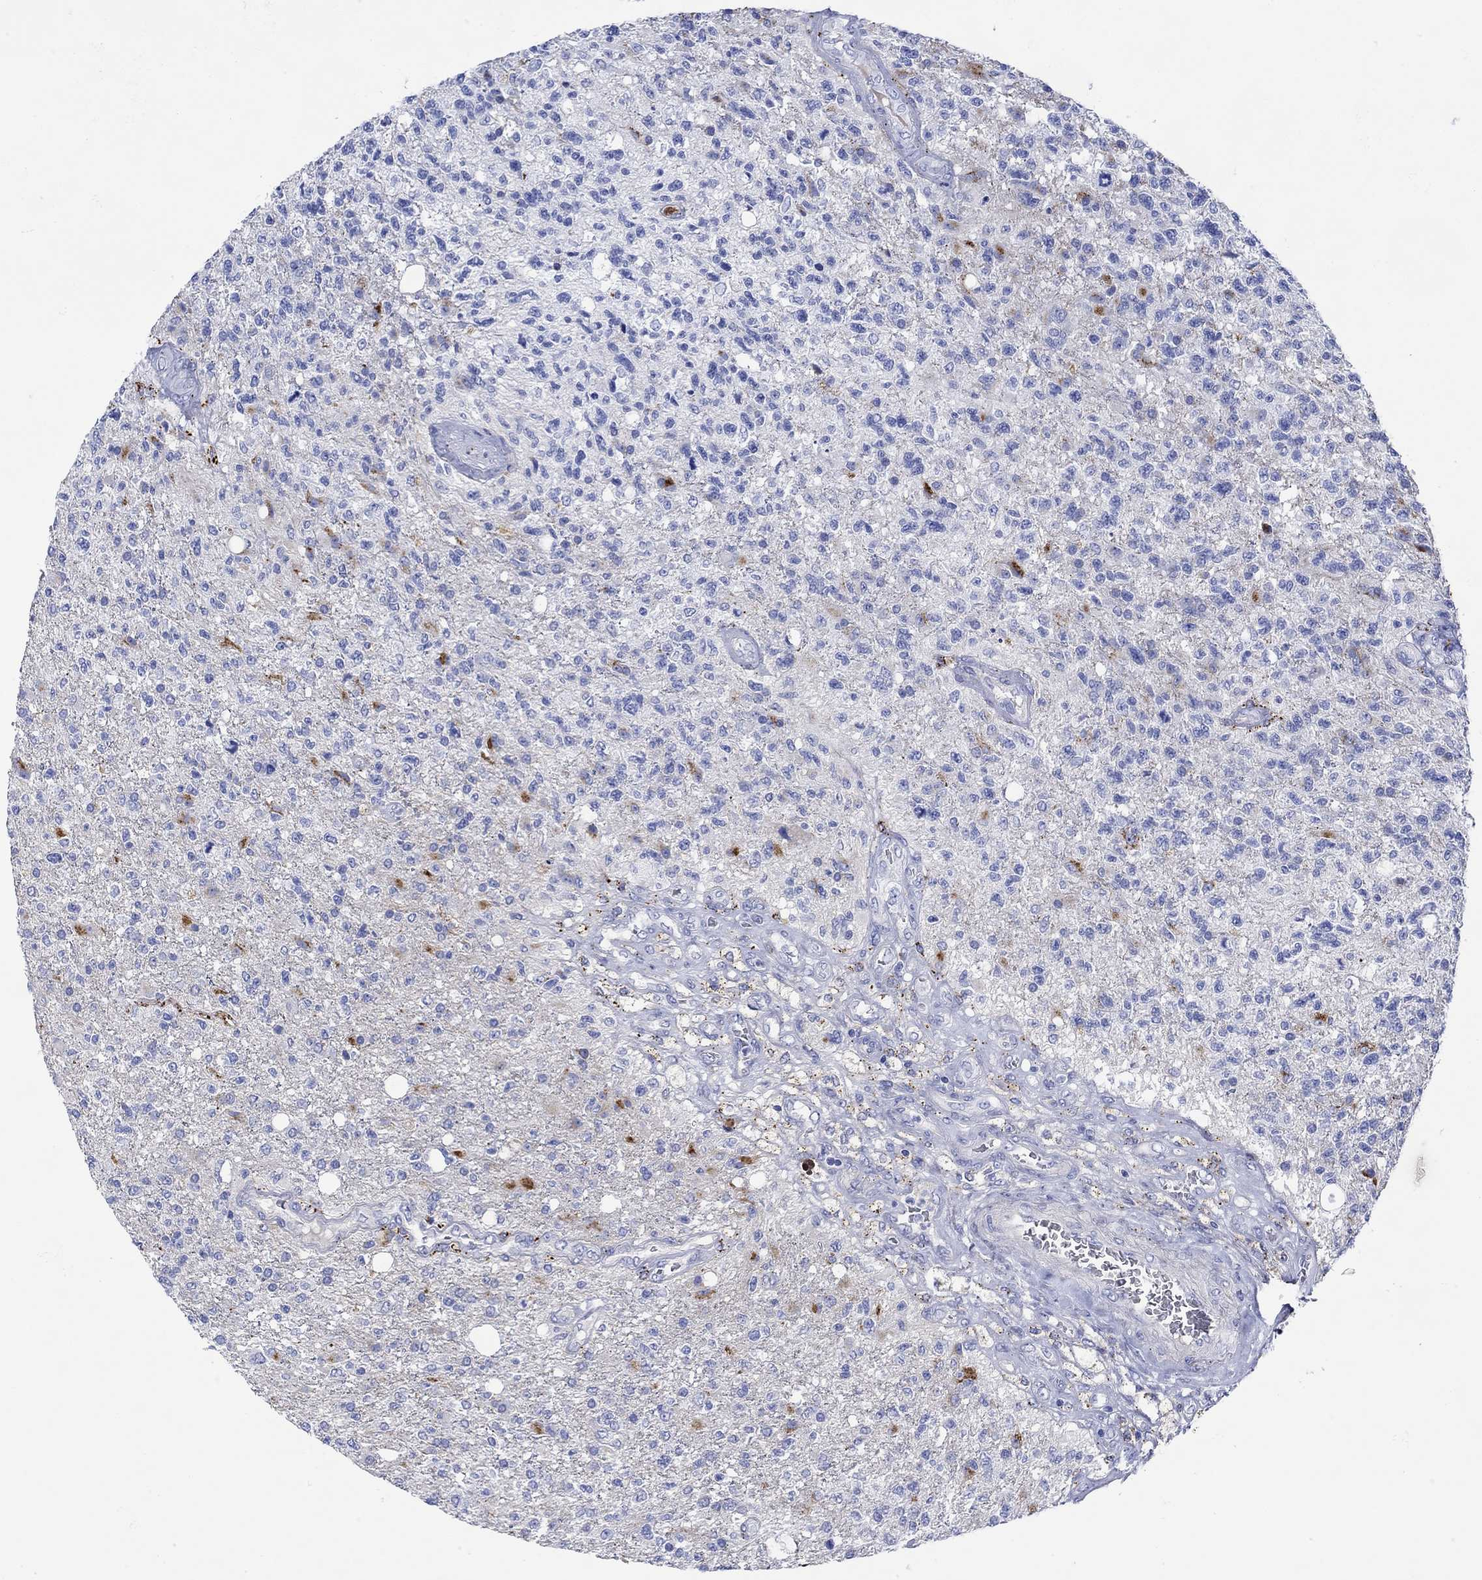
{"staining": {"intensity": "strong", "quantity": "<25%", "location": "cytoplasmic/membranous"}, "tissue": "glioma", "cell_type": "Tumor cells", "image_type": "cancer", "snomed": [{"axis": "morphology", "description": "Glioma, malignant, High grade"}, {"axis": "topography", "description": "Brain"}], "caption": "Immunohistochemical staining of human malignant glioma (high-grade) shows medium levels of strong cytoplasmic/membranous staining in about <25% of tumor cells.", "gene": "ANKMY1", "patient": {"sex": "male", "age": 56}}